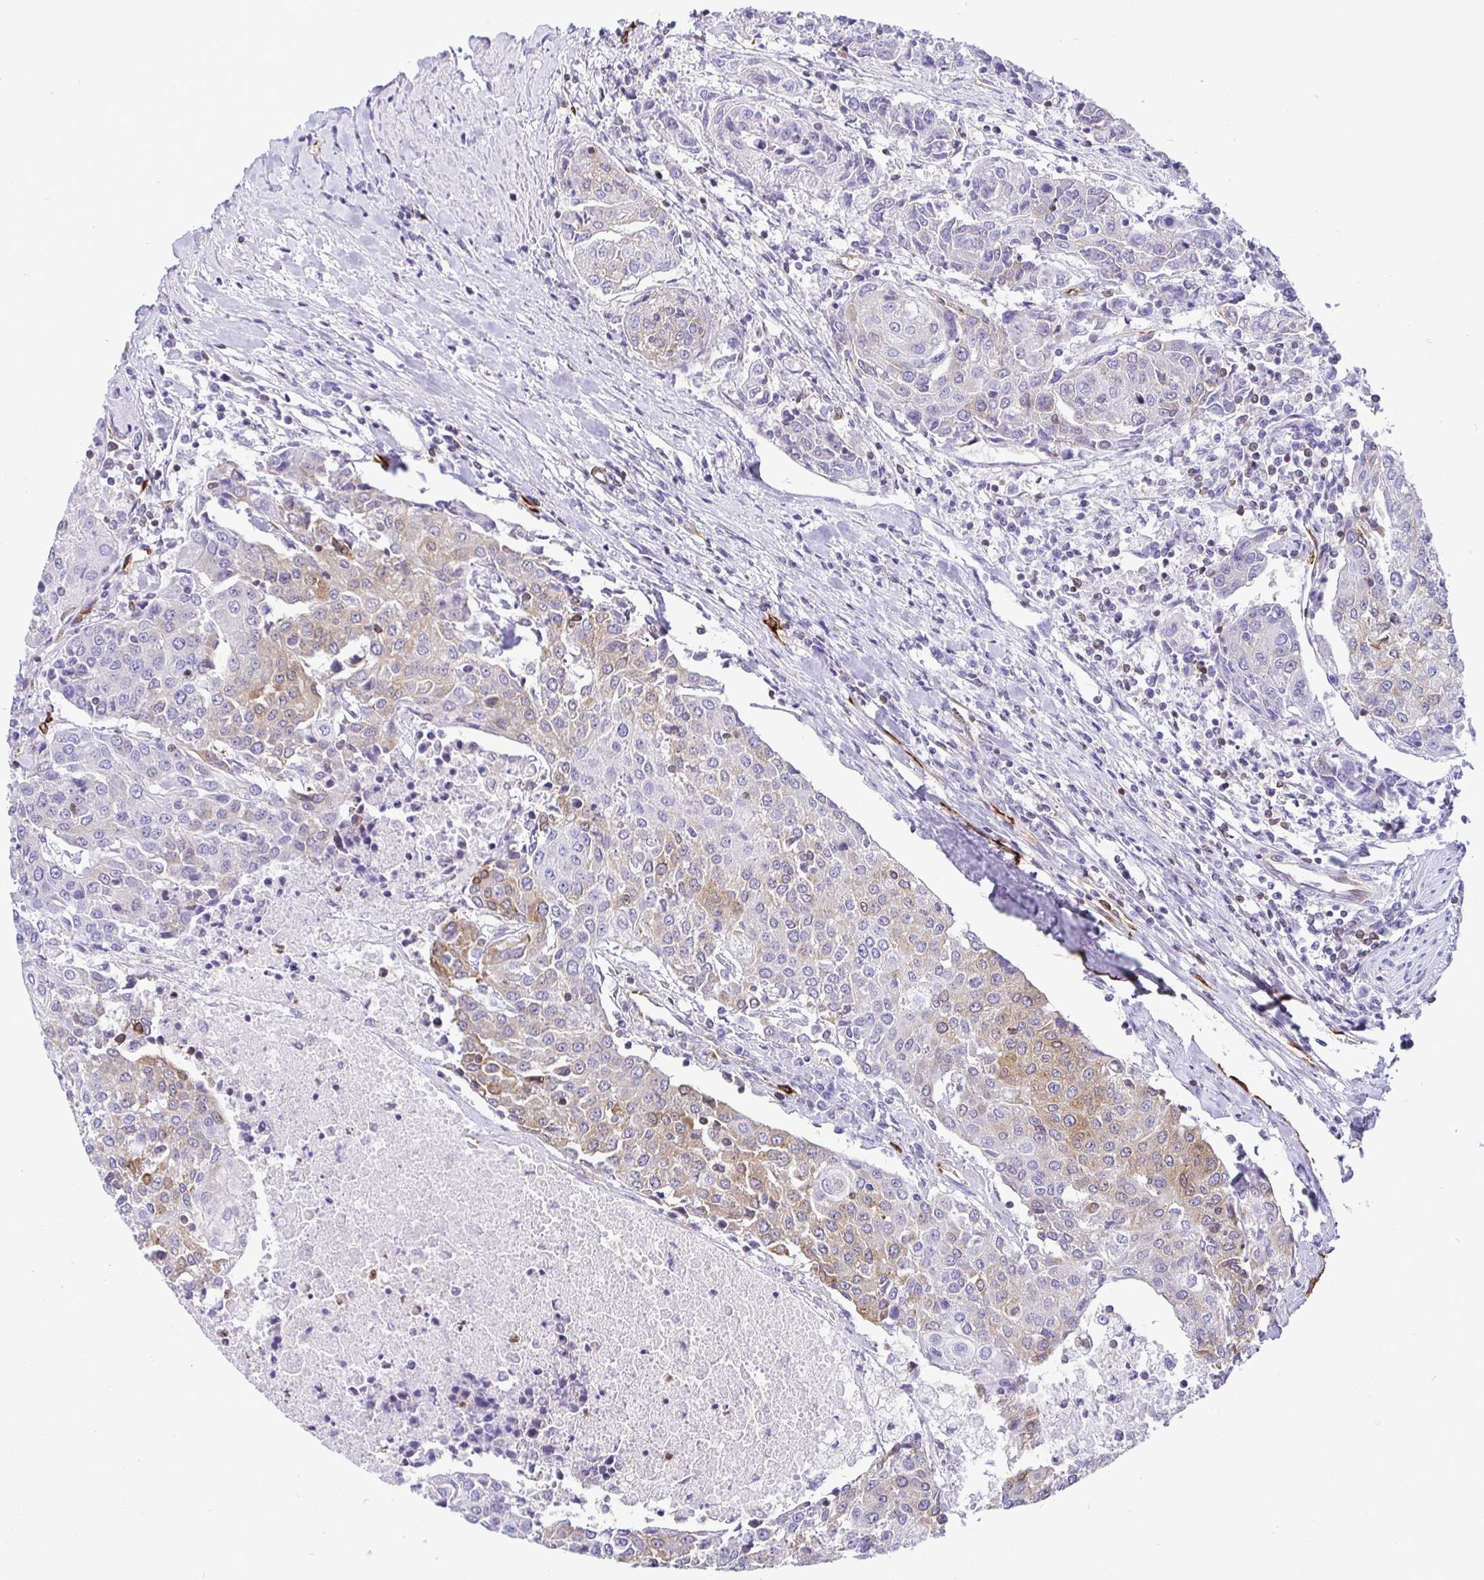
{"staining": {"intensity": "weak", "quantity": "<25%", "location": "cytoplasmic/membranous"}, "tissue": "urothelial cancer", "cell_type": "Tumor cells", "image_type": "cancer", "snomed": [{"axis": "morphology", "description": "Urothelial carcinoma, High grade"}, {"axis": "topography", "description": "Urinary bladder"}], "caption": "Immunohistochemistry (IHC) of human urothelial cancer demonstrates no staining in tumor cells. Brightfield microscopy of immunohistochemistry (IHC) stained with DAB (3,3'-diaminobenzidine) (brown) and hematoxylin (blue), captured at high magnification.", "gene": "TP53I11", "patient": {"sex": "female", "age": 85}}